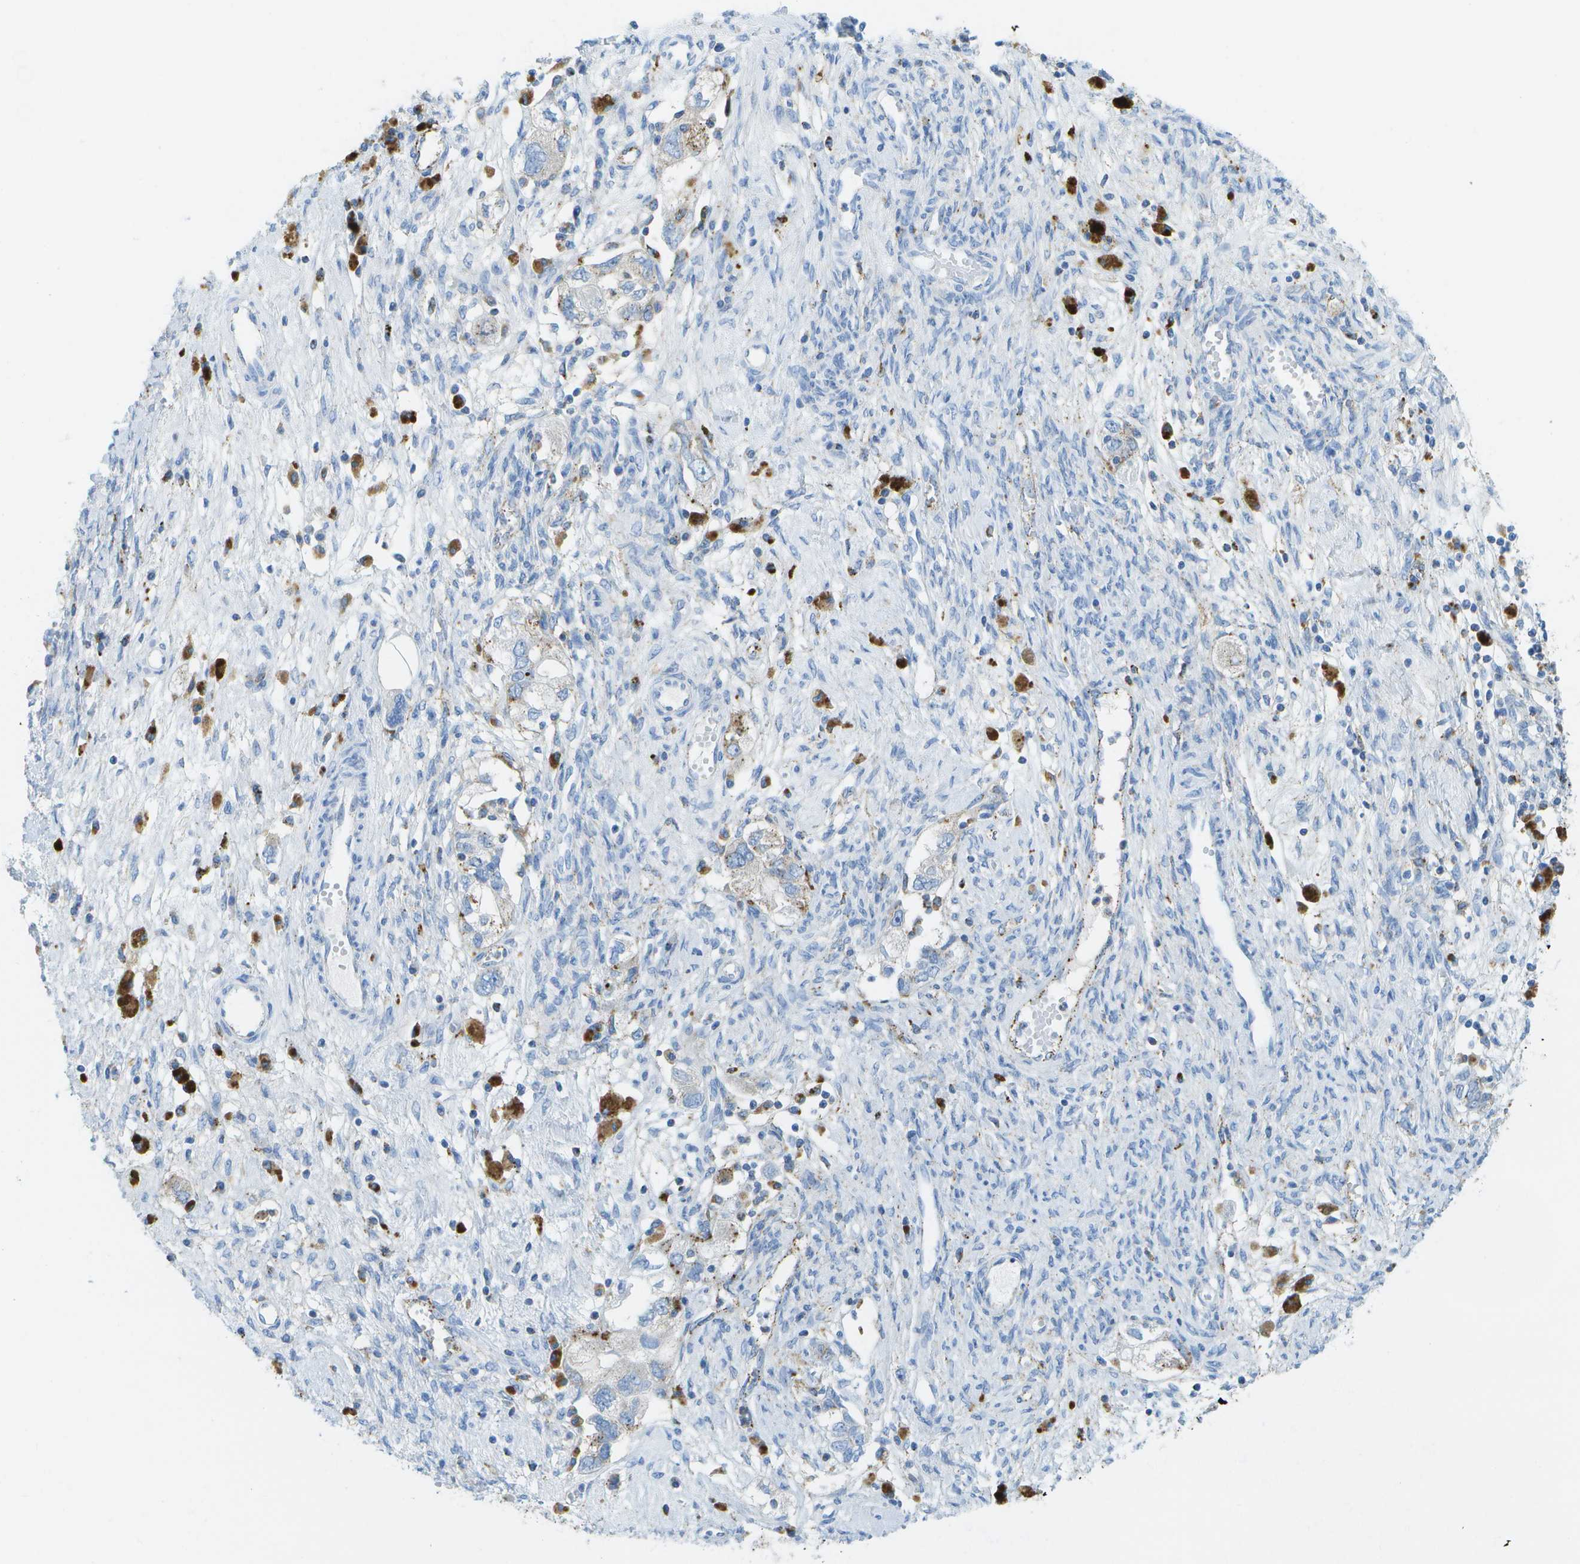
{"staining": {"intensity": "weak", "quantity": "<25%", "location": "cytoplasmic/membranous"}, "tissue": "ovarian cancer", "cell_type": "Tumor cells", "image_type": "cancer", "snomed": [{"axis": "morphology", "description": "Carcinoma, NOS"}, {"axis": "morphology", "description": "Cystadenocarcinoma, serous, NOS"}, {"axis": "topography", "description": "Ovary"}], "caption": "Human ovarian cancer (serous cystadenocarcinoma) stained for a protein using IHC displays no positivity in tumor cells.", "gene": "PRCP", "patient": {"sex": "female", "age": 69}}